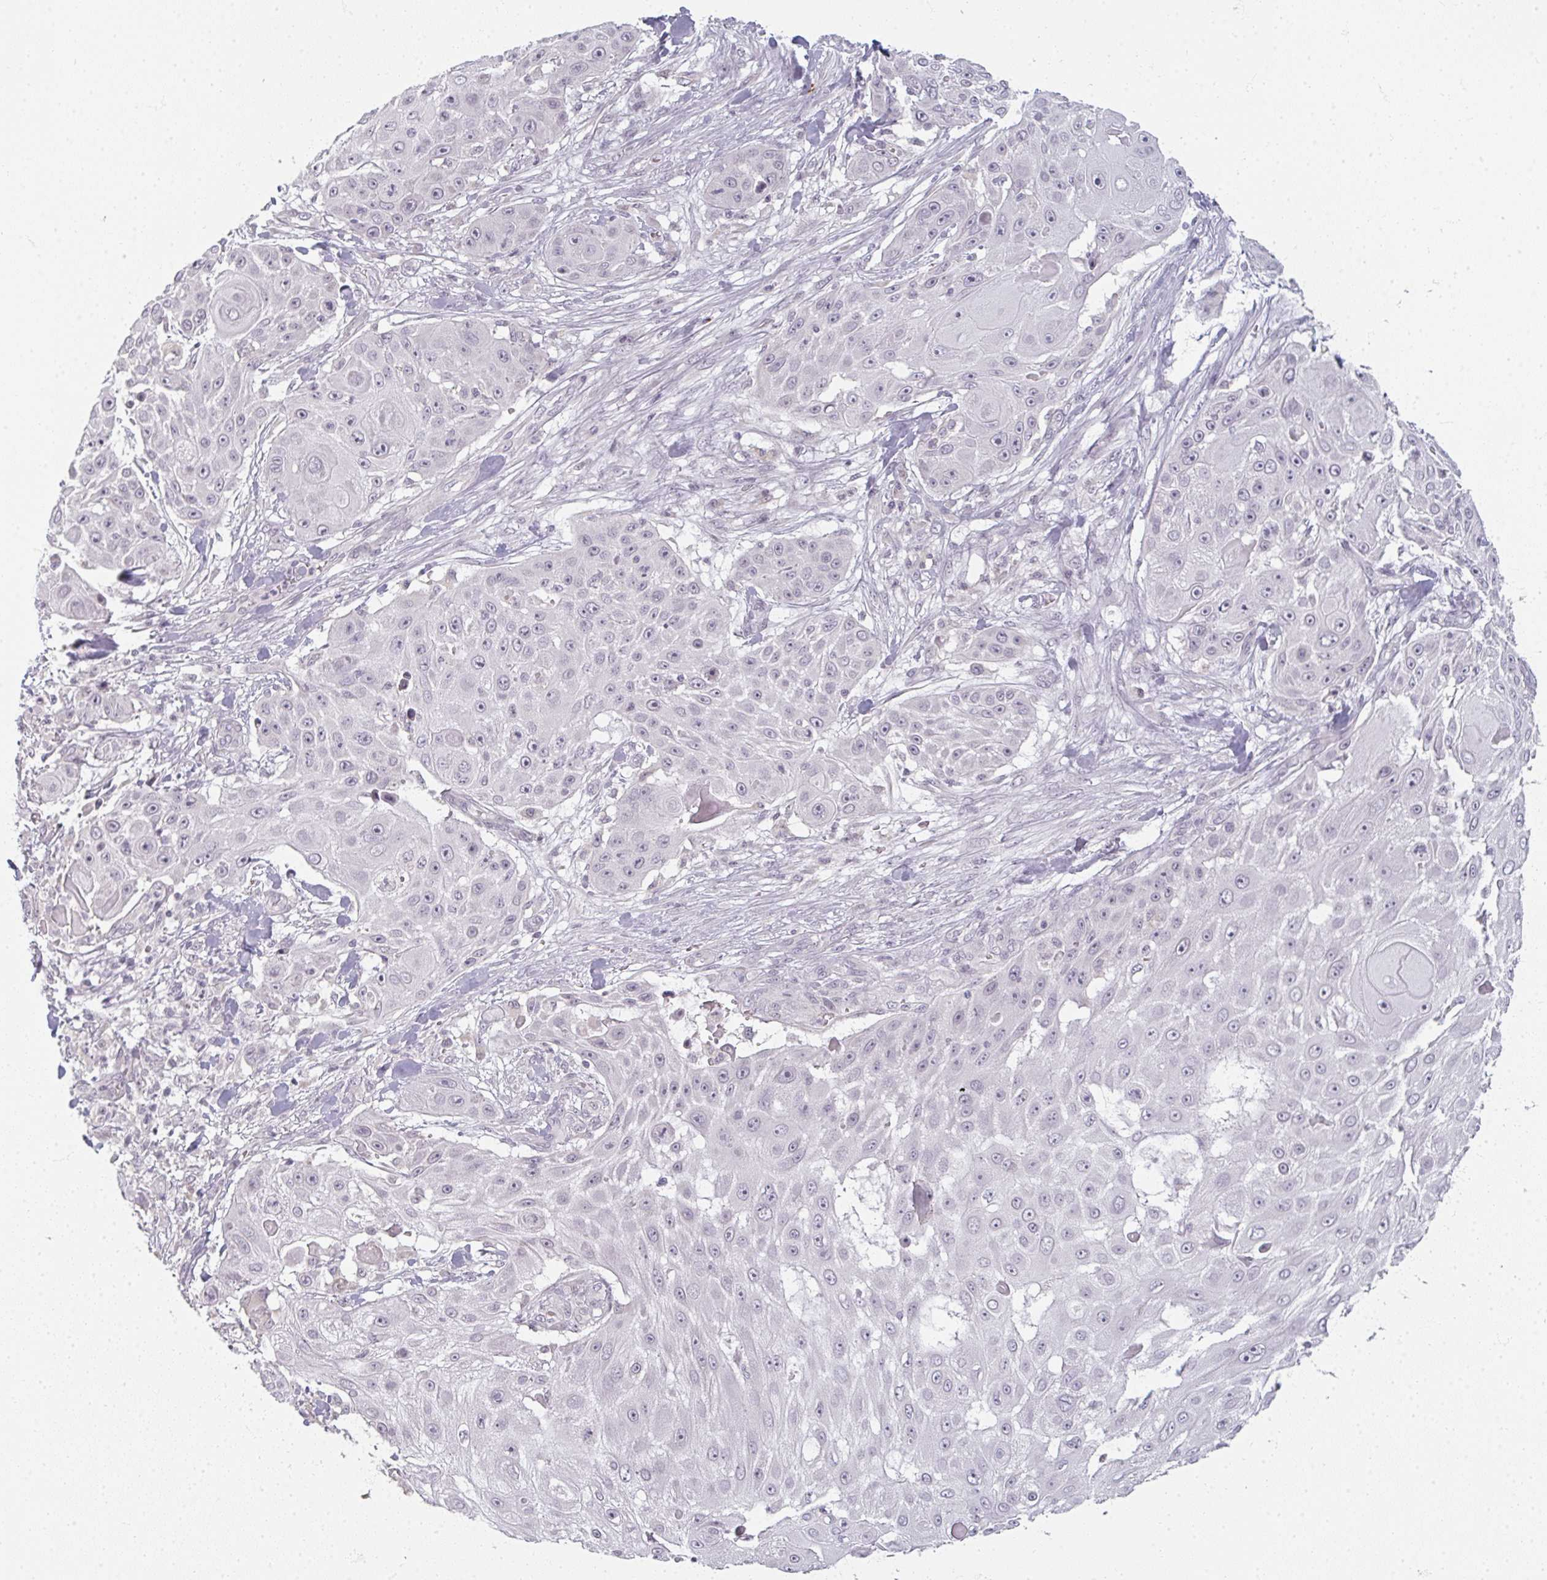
{"staining": {"intensity": "weak", "quantity": "<25%", "location": "nuclear"}, "tissue": "skin cancer", "cell_type": "Tumor cells", "image_type": "cancer", "snomed": [{"axis": "morphology", "description": "Squamous cell carcinoma, NOS"}, {"axis": "topography", "description": "Skin"}], "caption": "High power microscopy photomicrograph of an immunohistochemistry (IHC) photomicrograph of skin squamous cell carcinoma, revealing no significant expression in tumor cells. (DAB (3,3'-diaminobenzidine) IHC, high magnification).", "gene": "RBBP6", "patient": {"sex": "female", "age": 86}}